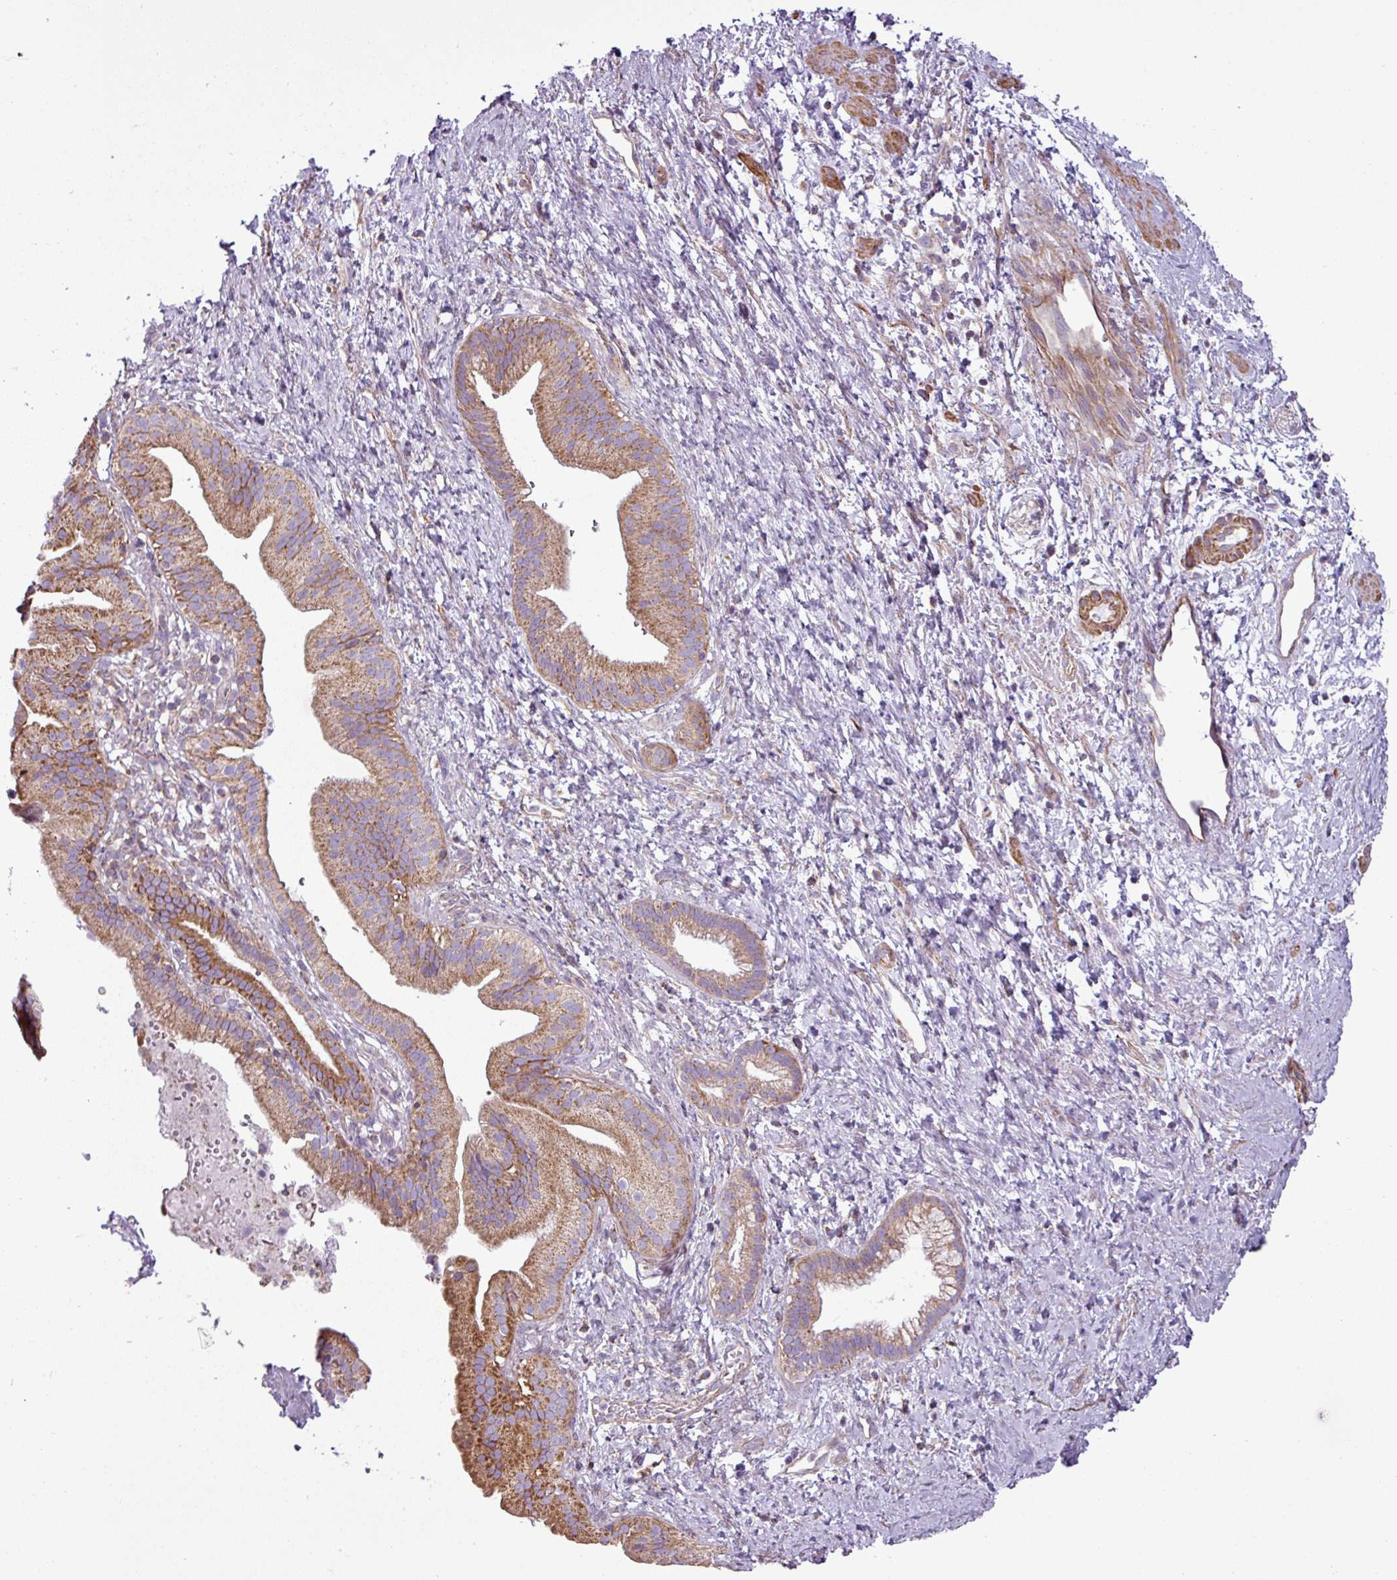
{"staining": {"intensity": "moderate", "quantity": ">75%", "location": "cytoplasmic/membranous"}, "tissue": "pancreatic cancer", "cell_type": "Tumor cells", "image_type": "cancer", "snomed": [{"axis": "morphology", "description": "Adenocarcinoma, NOS"}, {"axis": "topography", "description": "Pancreas"}], "caption": "Approximately >75% of tumor cells in pancreatic adenocarcinoma demonstrate moderate cytoplasmic/membranous protein expression as visualized by brown immunohistochemical staining.", "gene": "BTN2A2", "patient": {"sex": "male", "age": 68}}